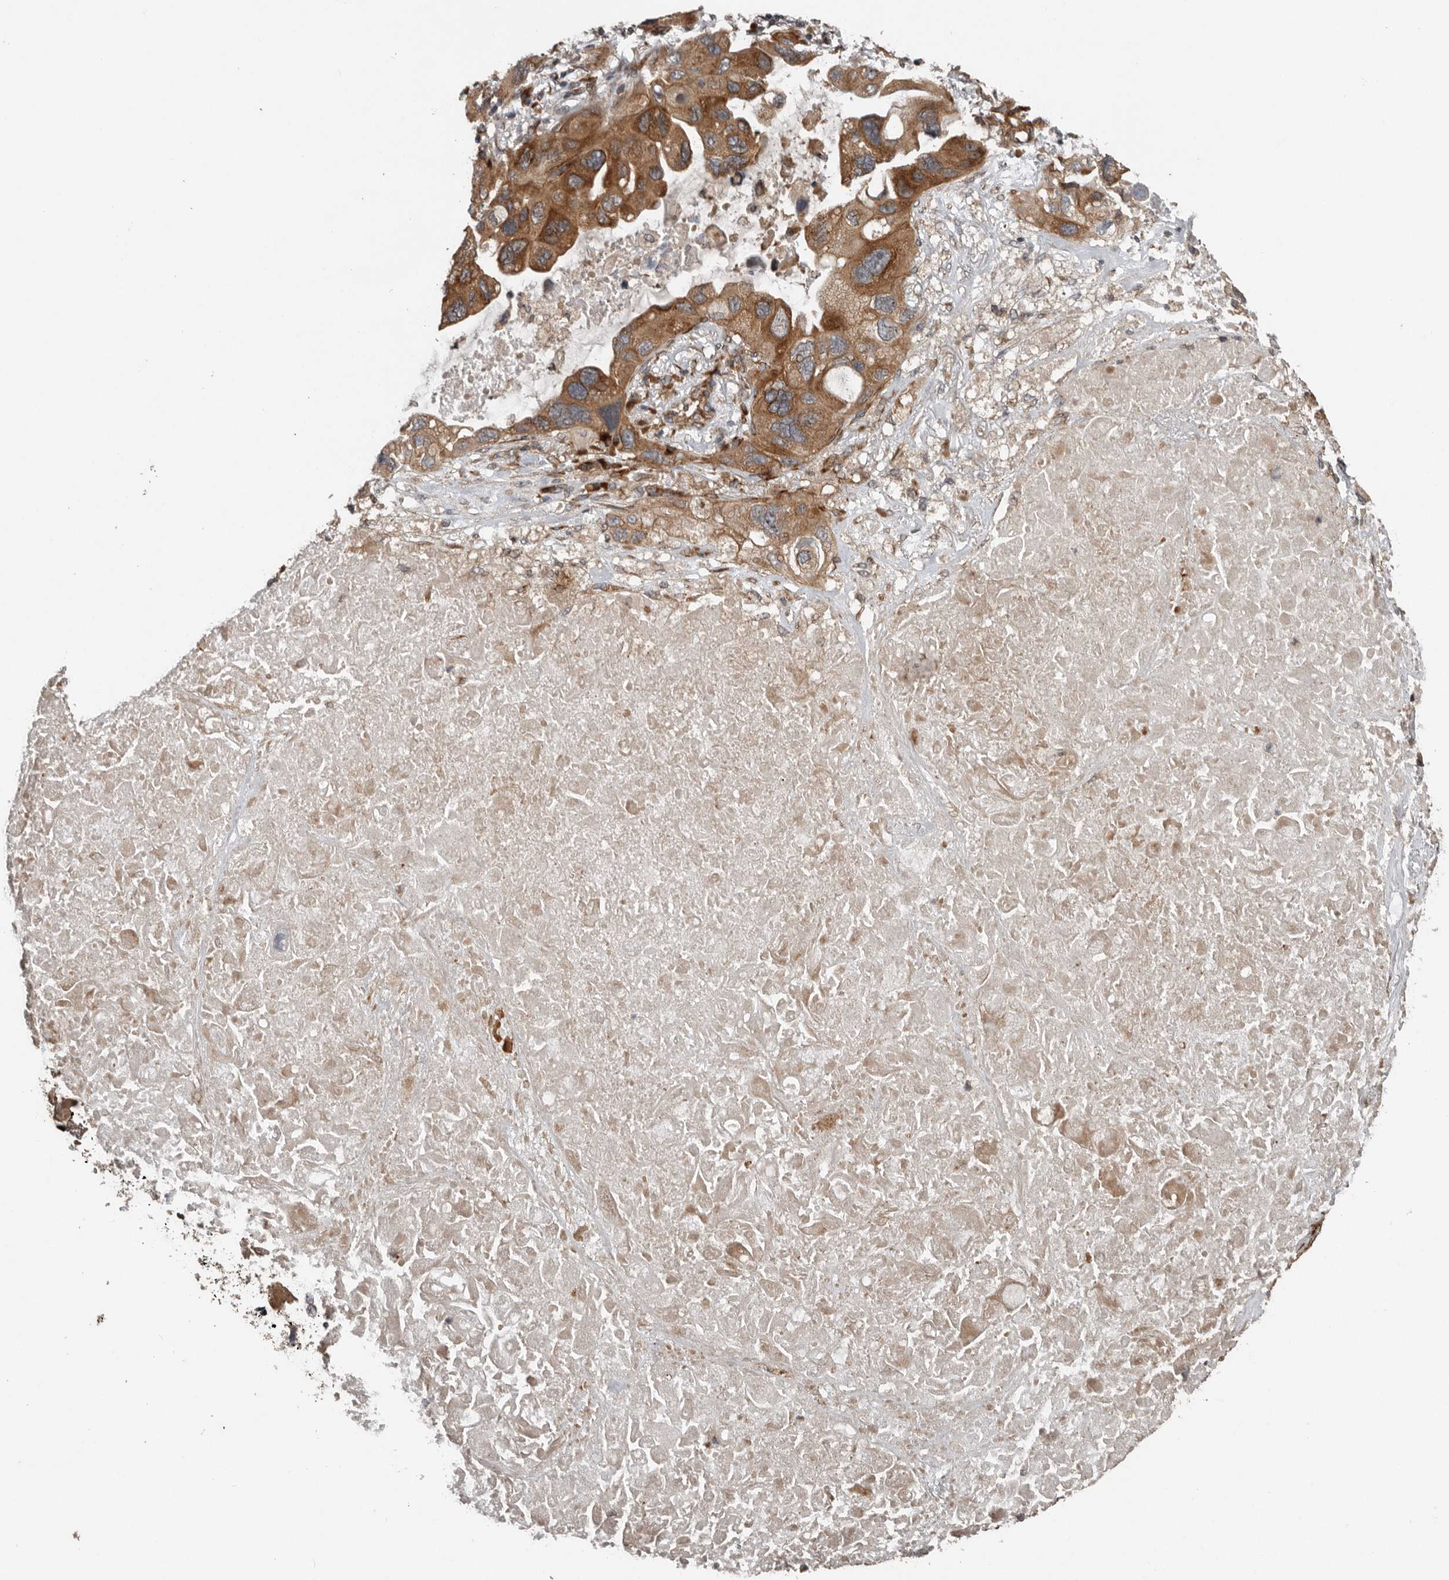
{"staining": {"intensity": "moderate", "quantity": ">75%", "location": "cytoplasmic/membranous"}, "tissue": "lung cancer", "cell_type": "Tumor cells", "image_type": "cancer", "snomed": [{"axis": "morphology", "description": "Squamous cell carcinoma, NOS"}, {"axis": "topography", "description": "Lung"}], "caption": "Immunohistochemistry histopathology image of neoplastic tissue: lung cancer stained using IHC displays medium levels of moderate protein expression localized specifically in the cytoplasmic/membranous of tumor cells, appearing as a cytoplasmic/membranous brown color.", "gene": "CCDC190", "patient": {"sex": "female", "age": 73}}